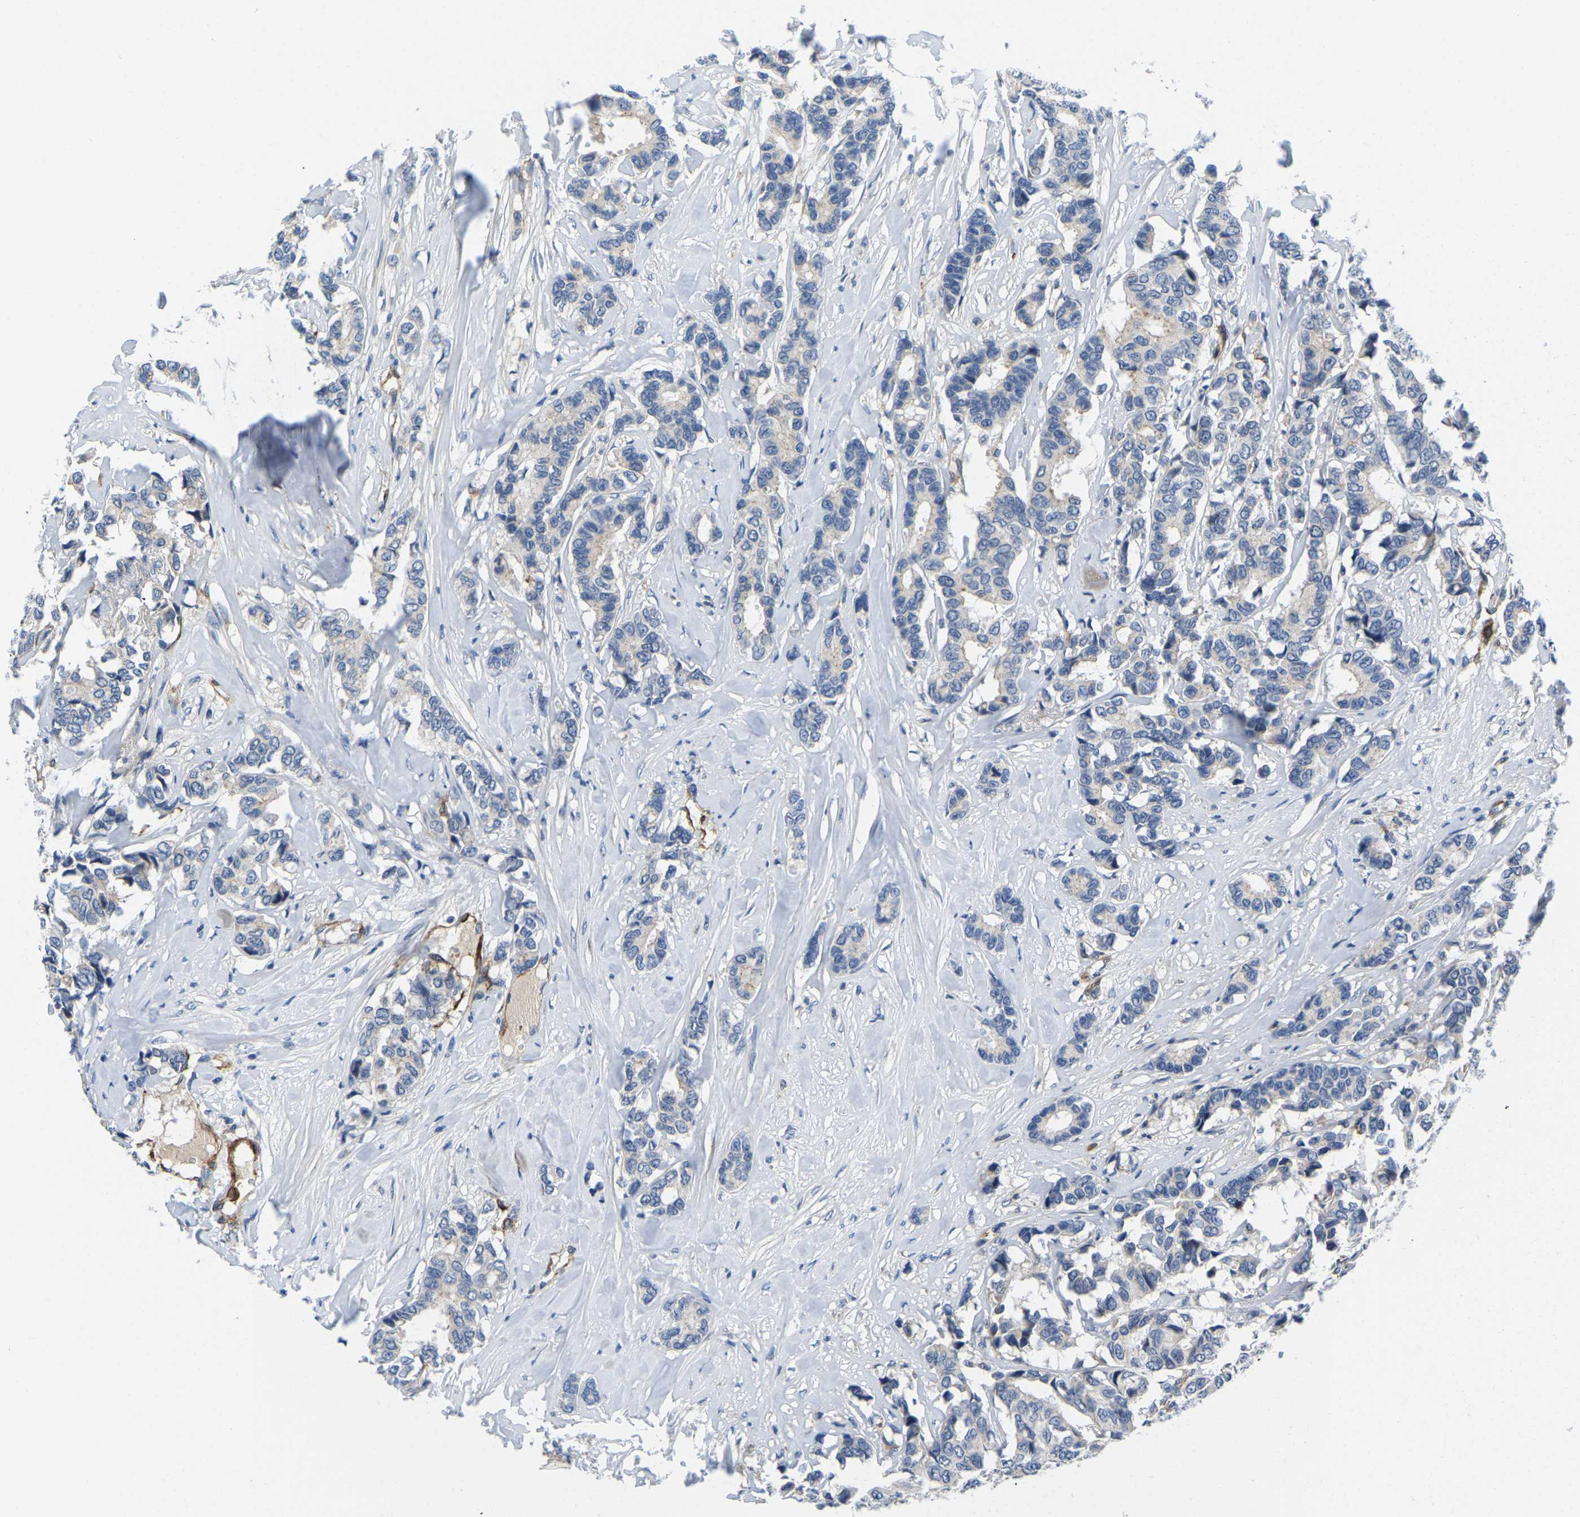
{"staining": {"intensity": "negative", "quantity": "none", "location": "none"}, "tissue": "breast cancer", "cell_type": "Tumor cells", "image_type": "cancer", "snomed": [{"axis": "morphology", "description": "Duct carcinoma"}, {"axis": "topography", "description": "Breast"}], "caption": "Immunohistochemistry histopathology image of neoplastic tissue: human intraductal carcinoma (breast) stained with DAB (3,3'-diaminobenzidine) exhibits no significant protein staining in tumor cells.", "gene": "LIAS", "patient": {"sex": "female", "age": 87}}